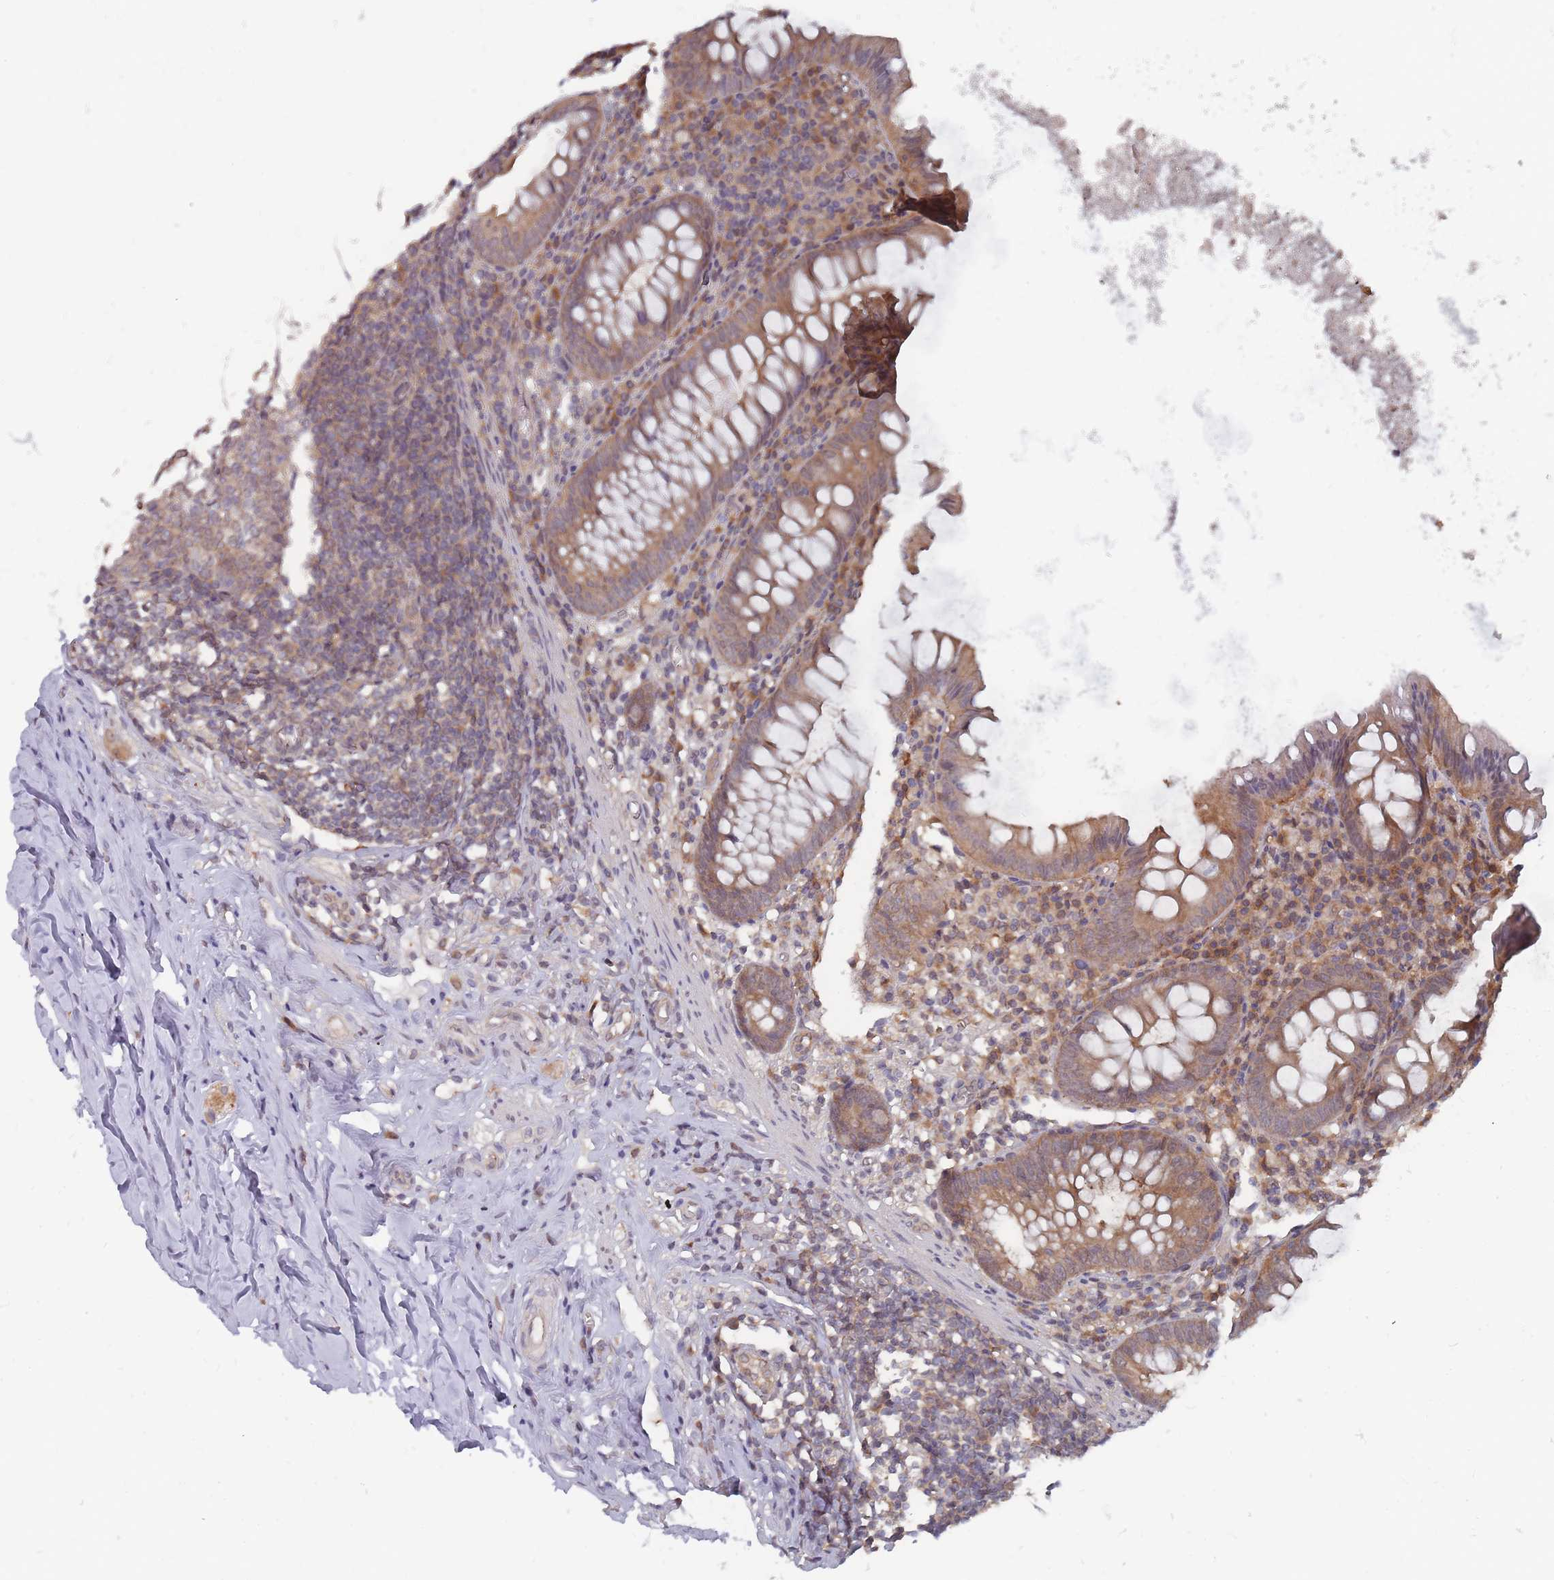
{"staining": {"intensity": "moderate", "quantity": ">75%", "location": "cytoplasmic/membranous"}, "tissue": "appendix", "cell_type": "Glandular cells", "image_type": "normal", "snomed": [{"axis": "morphology", "description": "Normal tissue, NOS"}, {"axis": "topography", "description": "Appendix"}], "caption": "Benign appendix displays moderate cytoplasmic/membranous positivity in approximately >75% of glandular cells (DAB = brown stain, brightfield microscopy at high magnification)..", "gene": "NKD1", "patient": {"sex": "female", "age": 51}}